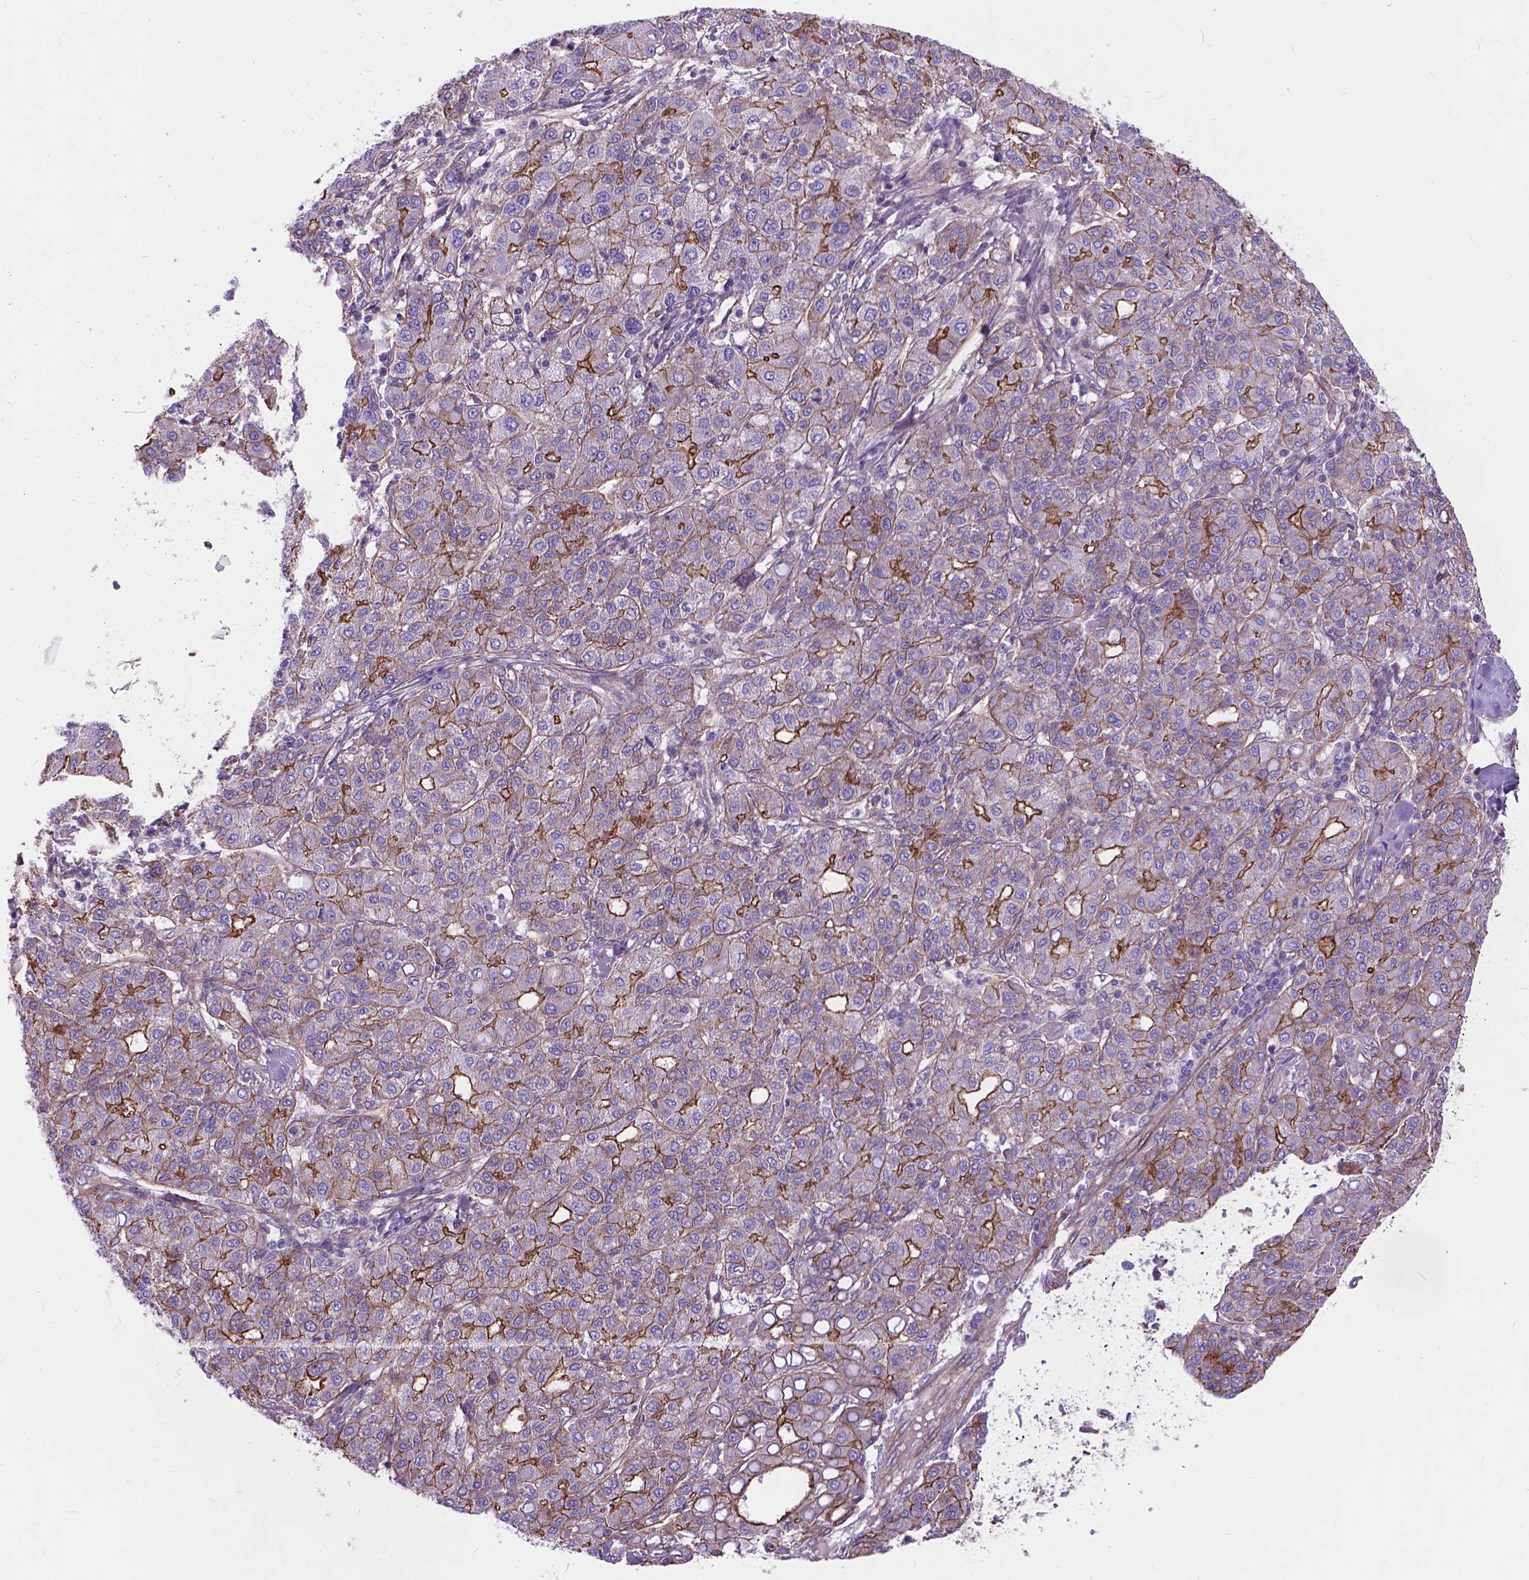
{"staining": {"intensity": "moderate", "quantity": "25%-75%", "location": "cytoplasmic/membranous"}, "tissue": "liver cancer", "cell_type": "Tumor cells", "image_type": "cancer", "snomed": [{"axis": "morphology", "description": "Carcinoma, Hepatocellular, NOS"}, {"axis": "topography", "description": "Liver"}], "caption": "IHC (DAB) staining of human liver hepatocellular carcinoma shows moderate cytoplasmic/membranous protein positivity in approximately 25%-75% of tumor cells.", "gene": "FLT4", "patient": {"sex": "male", "age": 65}}